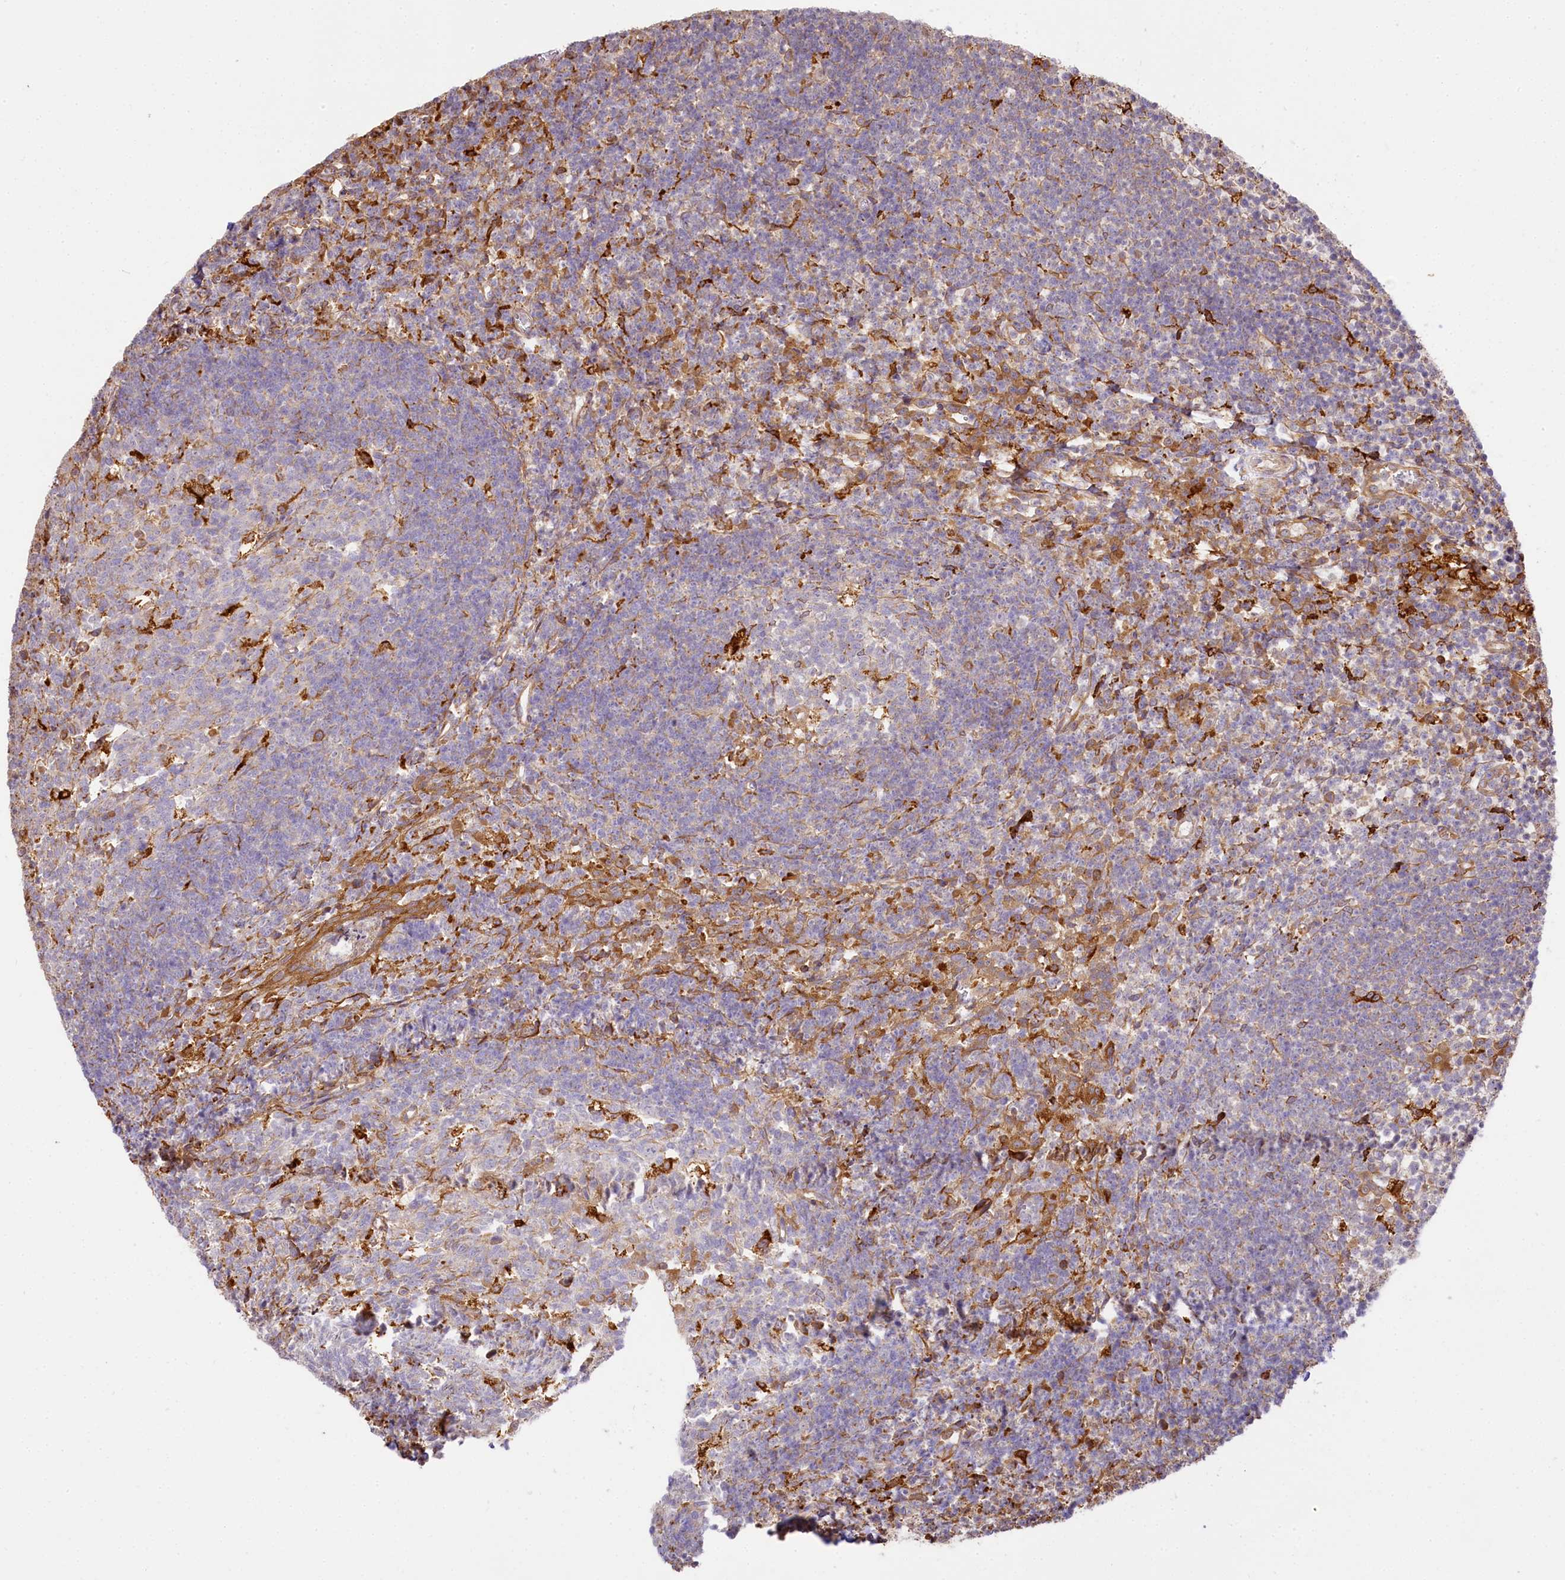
{"staining": {"intensity": "moderate", "quantity": "<25%", "location": "cytoplasmic/membranous"}, "tissue": "tonsil", "cell_type": "Germinal center cells", "image_type": "normal", "snomed": [{"axis": "morphology", "description": "Normal tissue, NOS"}, {"axis": "topography", "description": "Tonsil"}], "caption": "Protein analysis of unremarkable tonsil shows moderate cytoplasmic/membranous staining in approximately <25% of germinal center cells.", "gene": "PPIP5K2", "patient": {"sex": "female", "age": 10}}